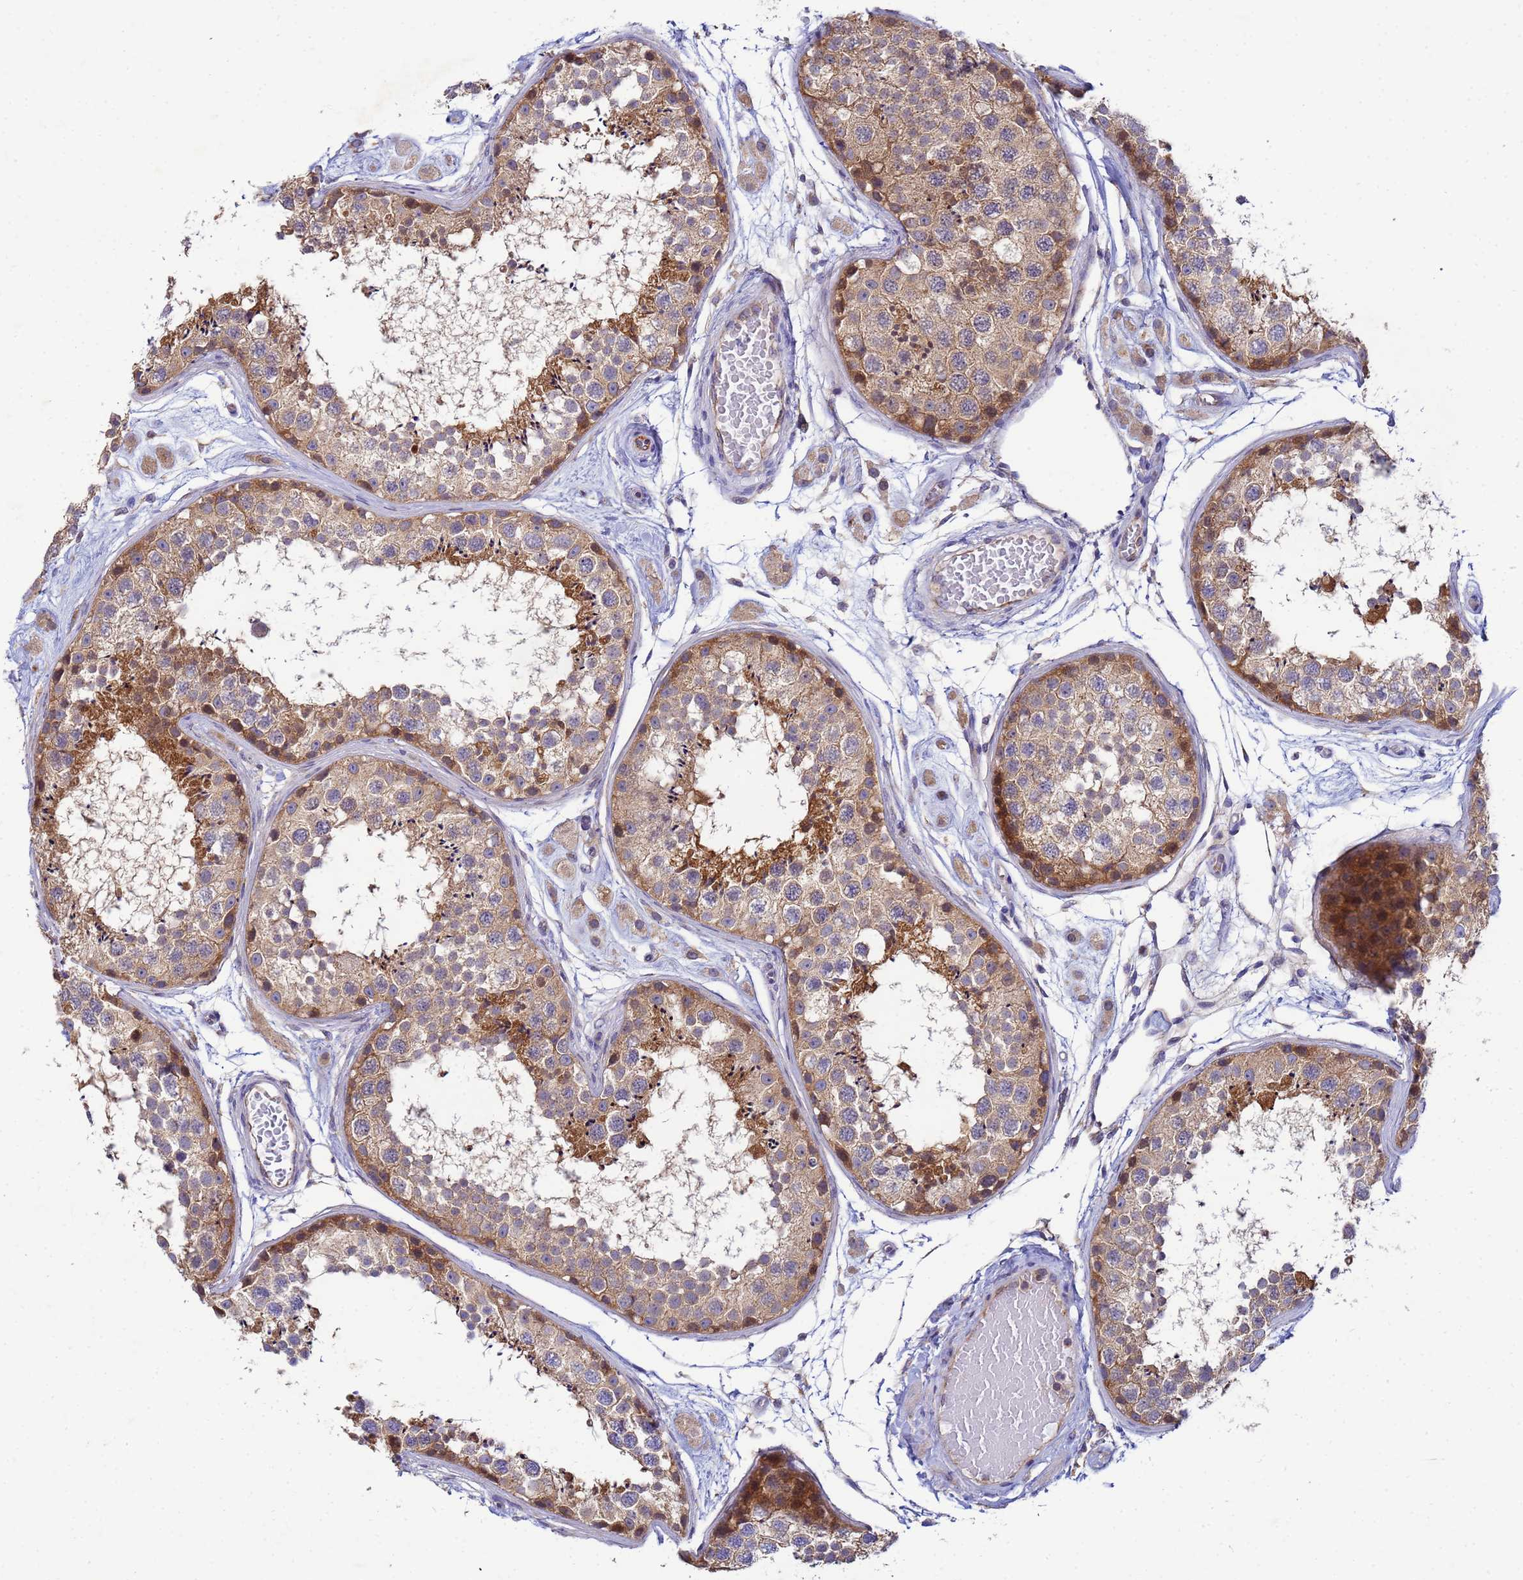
{"staining": {"intensity": "moderate", "quantity": ">75%", "location": "cytoplasmic/membranous,nuclear"}, "tissue": "testis", "cell_type": "Cells in seminiferous ducts", "image_type": "normal", "snomed": [{"axis": "morphology", "description": "Normal tissue, NOS"}, {"axis": "topography", "description": "Testis"}], "caption": "Moderate cytoplasmic/membranous,nuclear positivity is identified in approximately >75% of cells in seminiferous ducts in unremarkable testis. (IHC, brightfield microscopy, high magnification).", "gene": "CDC34", "patient": {"sex": "male", "age": 25}}